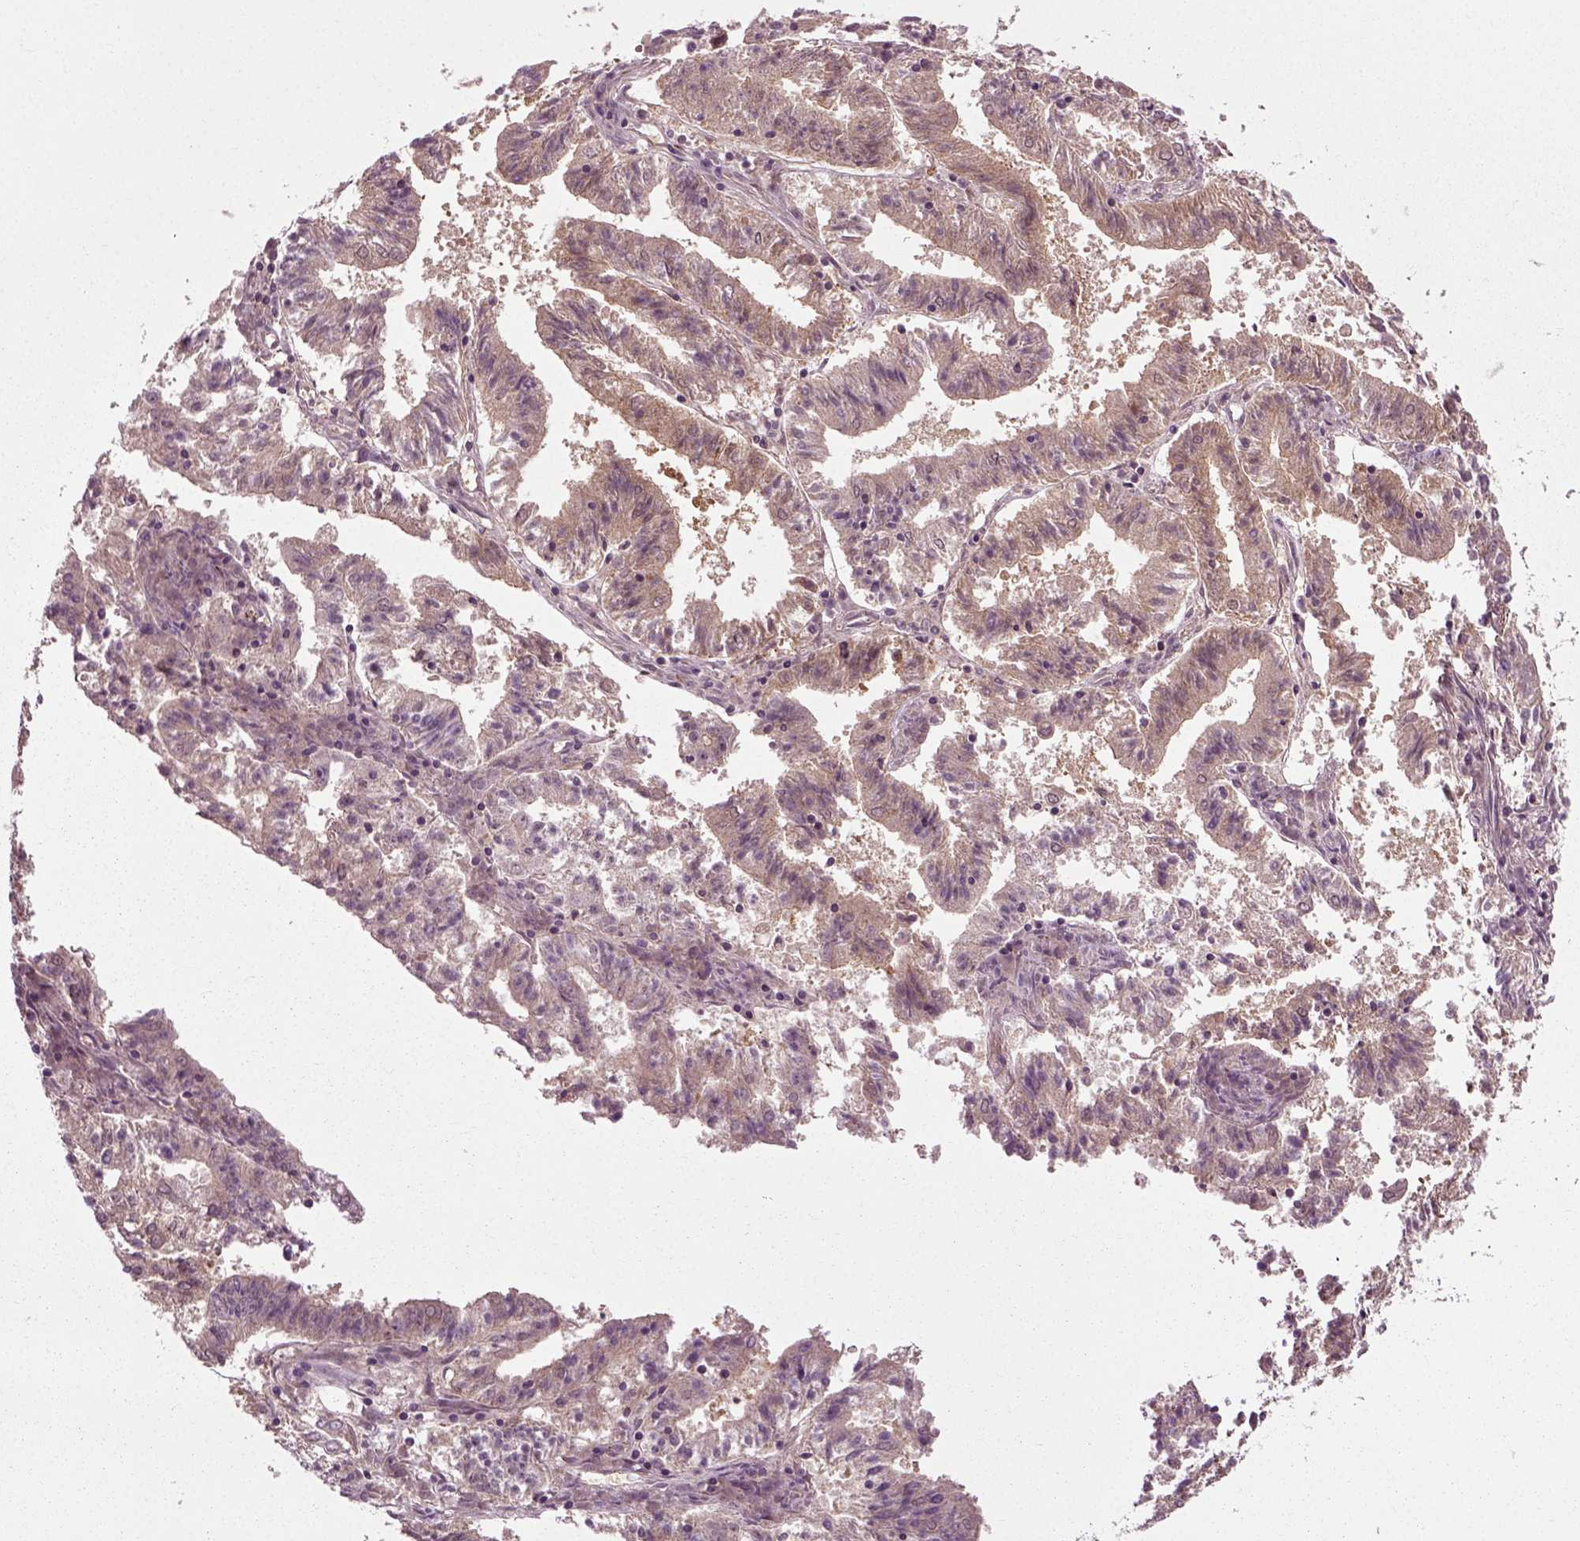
{"staining": {"intensity": "weak", "quantity": "25%-75%", "location": "cytoplasmic/membranous"}, "tissue": "endometrial cancer", "cell_type": "Tumor cells", "image_type": "cancer", "snomed": [{"axis": "morphology", "description": "Adenocarcinoma, NOS"}, {"axis": "topography", "description": "Endometrium"}], "caption": "This is a histology image of IHC staining of endometrial adenocarcinoma, which shows weak positivity in the cytoplasmic/membranous of tumor cells.", "gene": "PLCD3", "patient": {"sex": "female", "age": 82}}